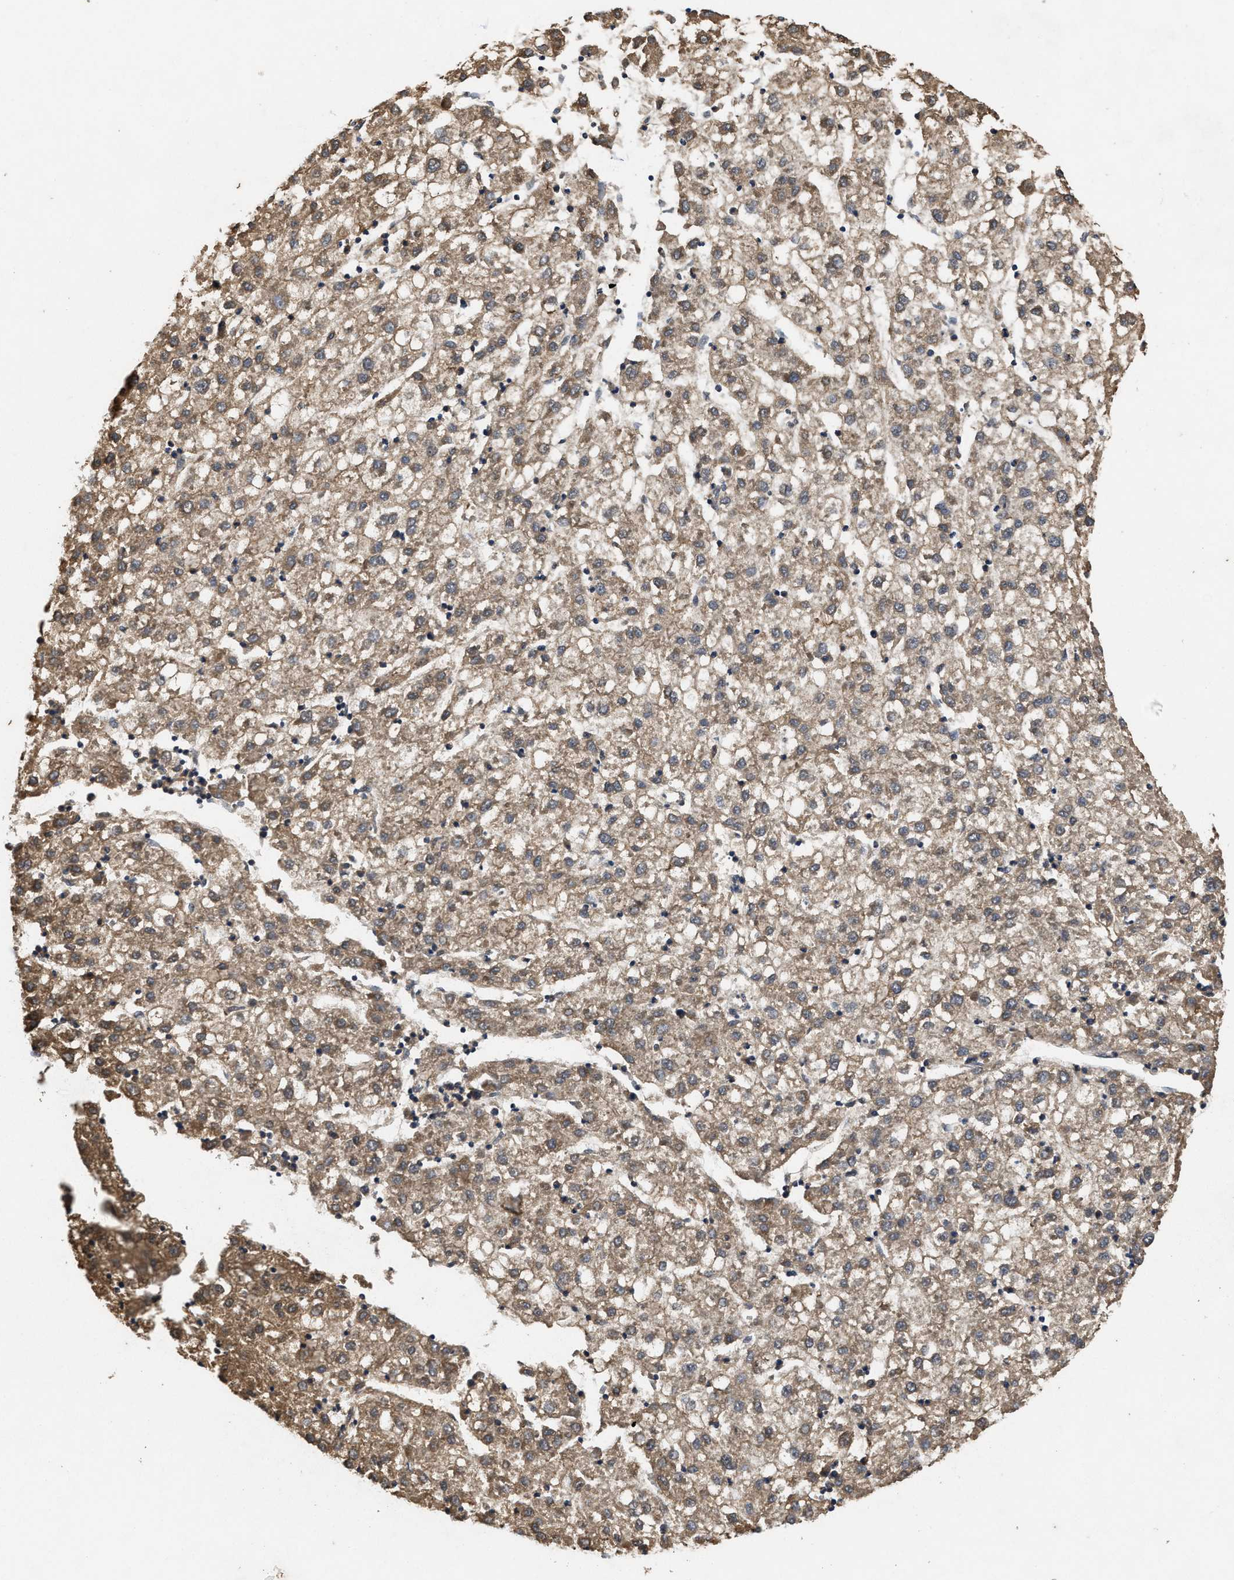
{"staining": {"intensity": "moderate", "quantity": ">75%", "location": "cytoplasmic/membranous"}, "tissue": "liver cancer", "cell_type": "Tumor cells", "image_type": "cancer", "snomed": [{"axis": "morphology", "description": "Carcinoma, Hepatocellular, NOS"}, {"axis": "topography", "description": "Liver"}], "caption": "This is a photomicrograph of IHC staining of liver cancer, which shows moderate expression in the cytoplasmic/membranous of tumor cells.", "gene": "EFNA4", "patient": {"sex": "male", "age": 72}}